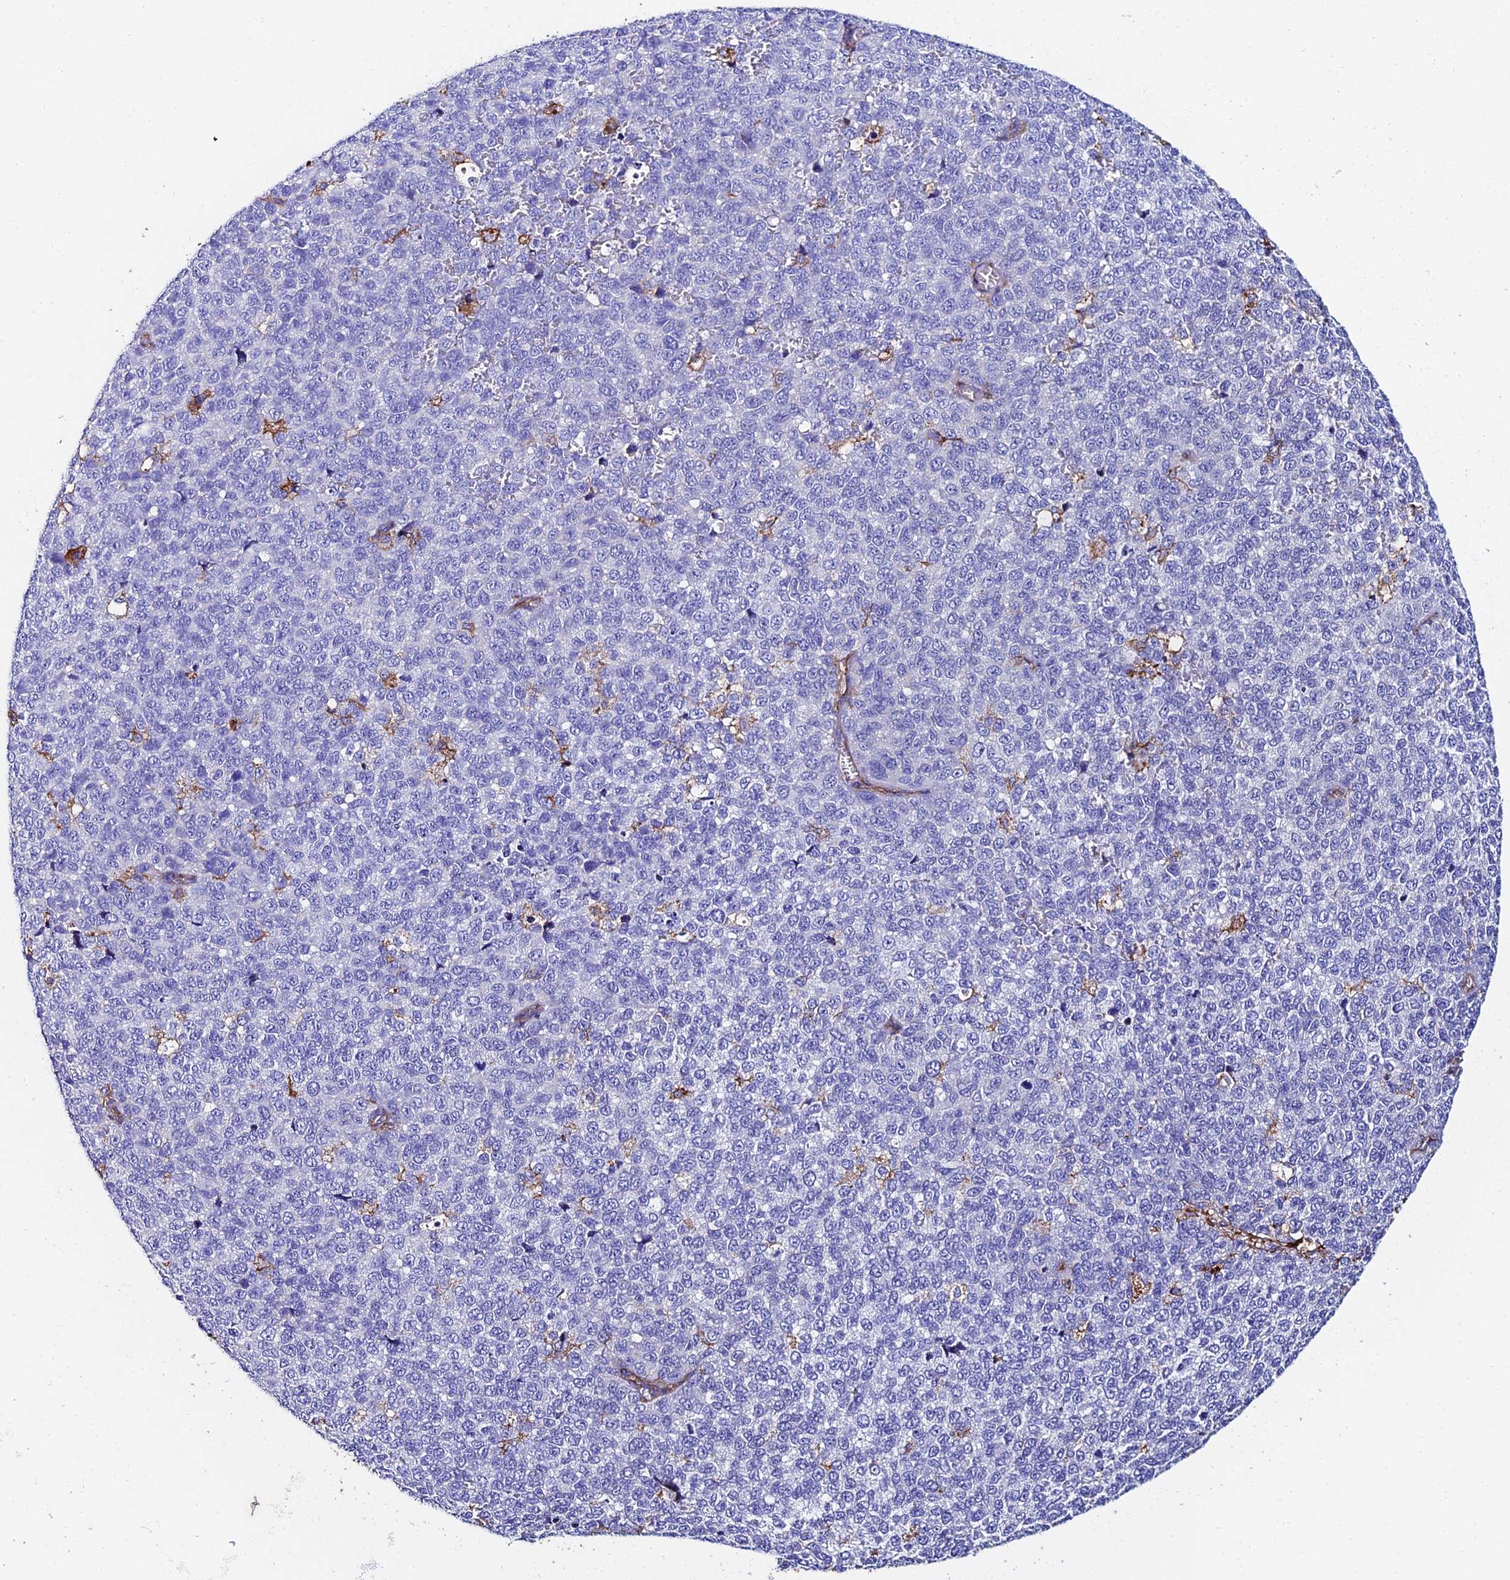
{"staining": {"intensity": "negative", "quantity": "none", "location": "none"}, "tissue": "melanoma", "cell_type": "Tumor cells", "image_type": "cancer", "snomed": [{"axis": "morphology", "description": "Malignant melanoma, NOS"}, {"axis": "topography", "description": "Nose, NOS"}], "caption": "Human melanoma stained for a protein using IHC shows no positivity in tumor cells.", "gene": "C6", "patient": {"sex": "female", "age": 48}}